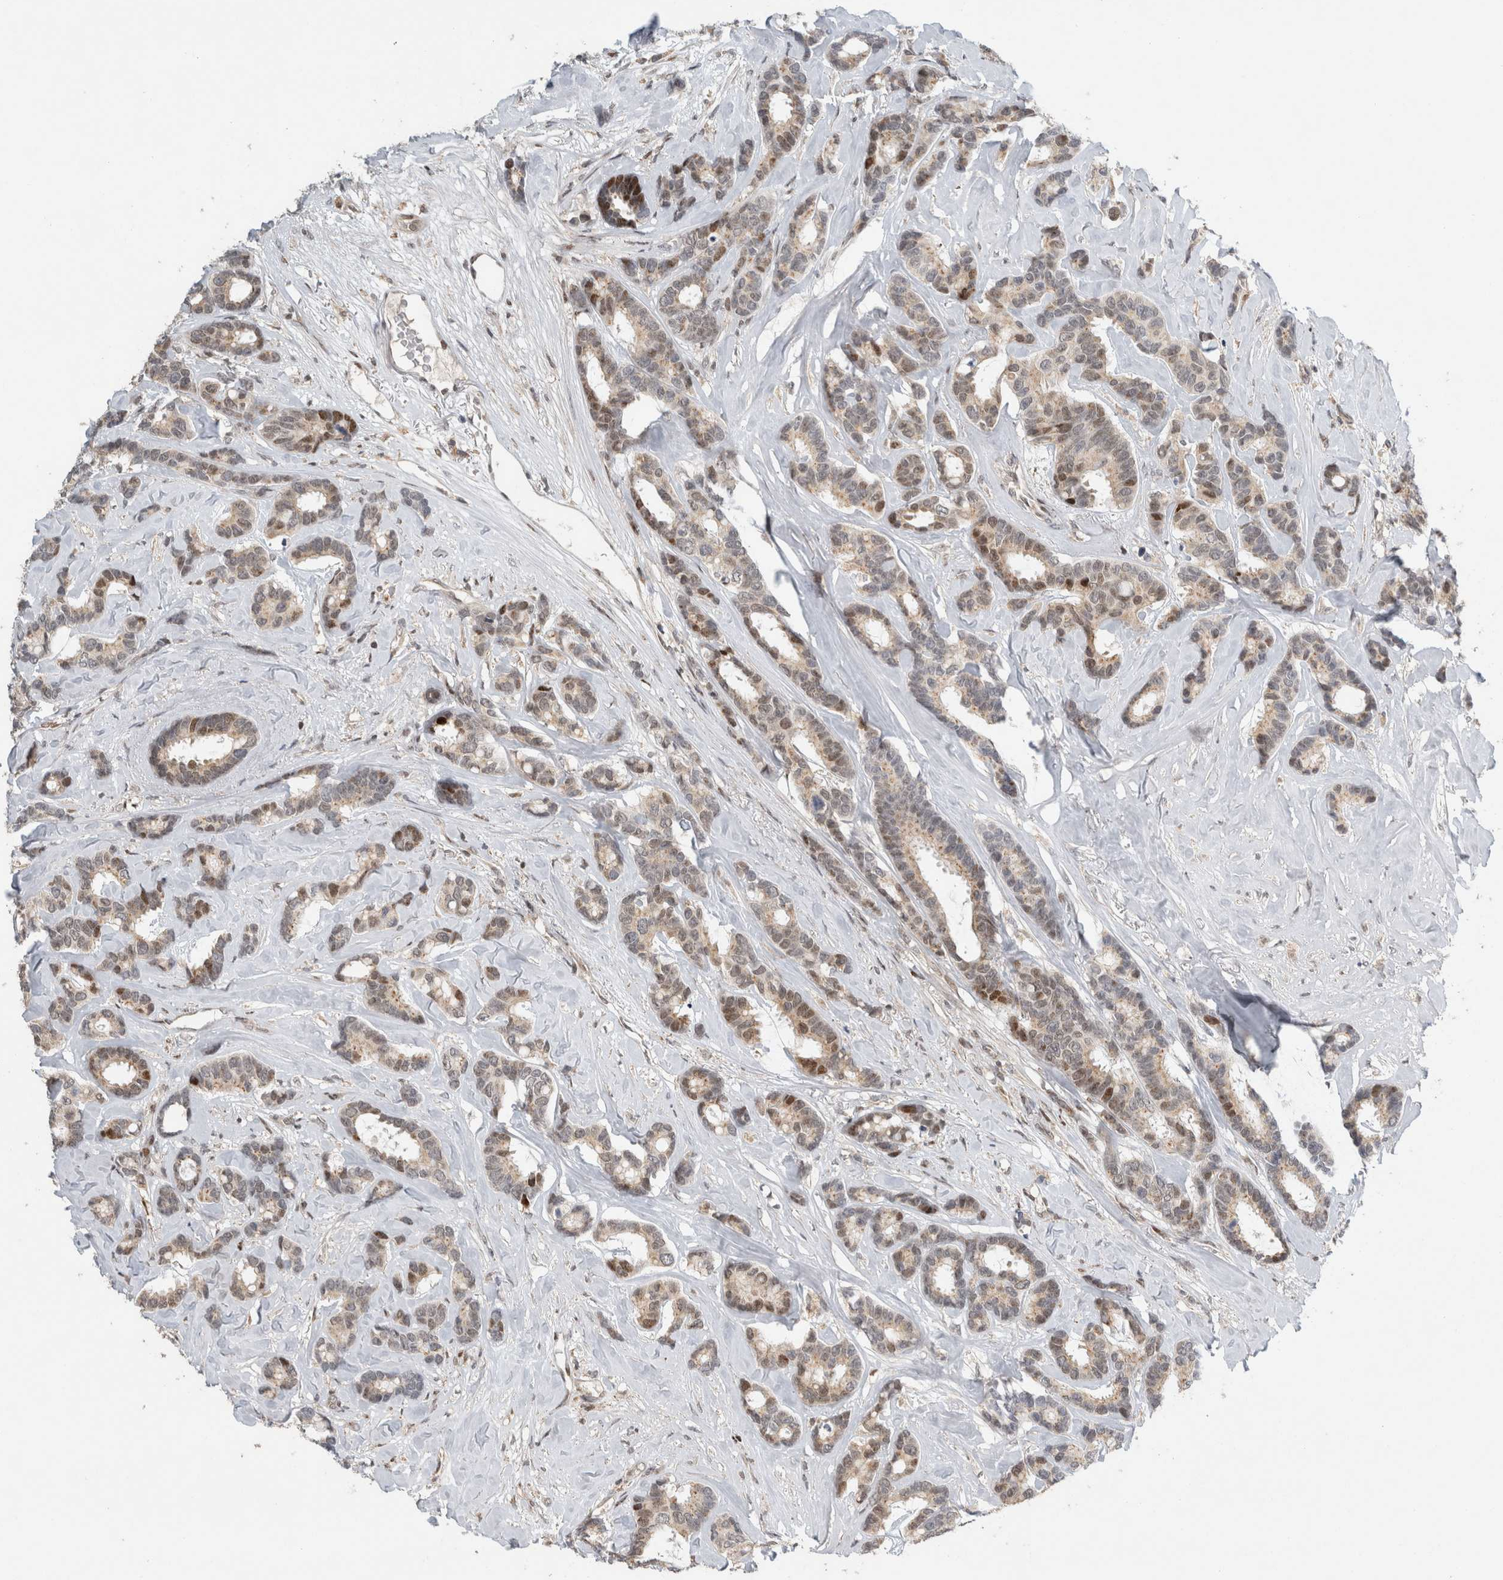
{"staining": {"intensity": "moderate", "quantity": "<25%", "location": "nuclear"}, "tissue": "breast cancer", "cell_type": "Tumor cells", "image_type": "cancer", "snomed": [{"axis": "morphology", "description": "Duct carcinoma"}, {"axis": "topography", "description": "Breast"}], "caption": "A brown stain shows moderate nuclear expression of a protein in breast infiltrating ductal carcinoma tumor cells.", "gene": "C8orf58", "patient": {"sex": "female", "age": 87}}